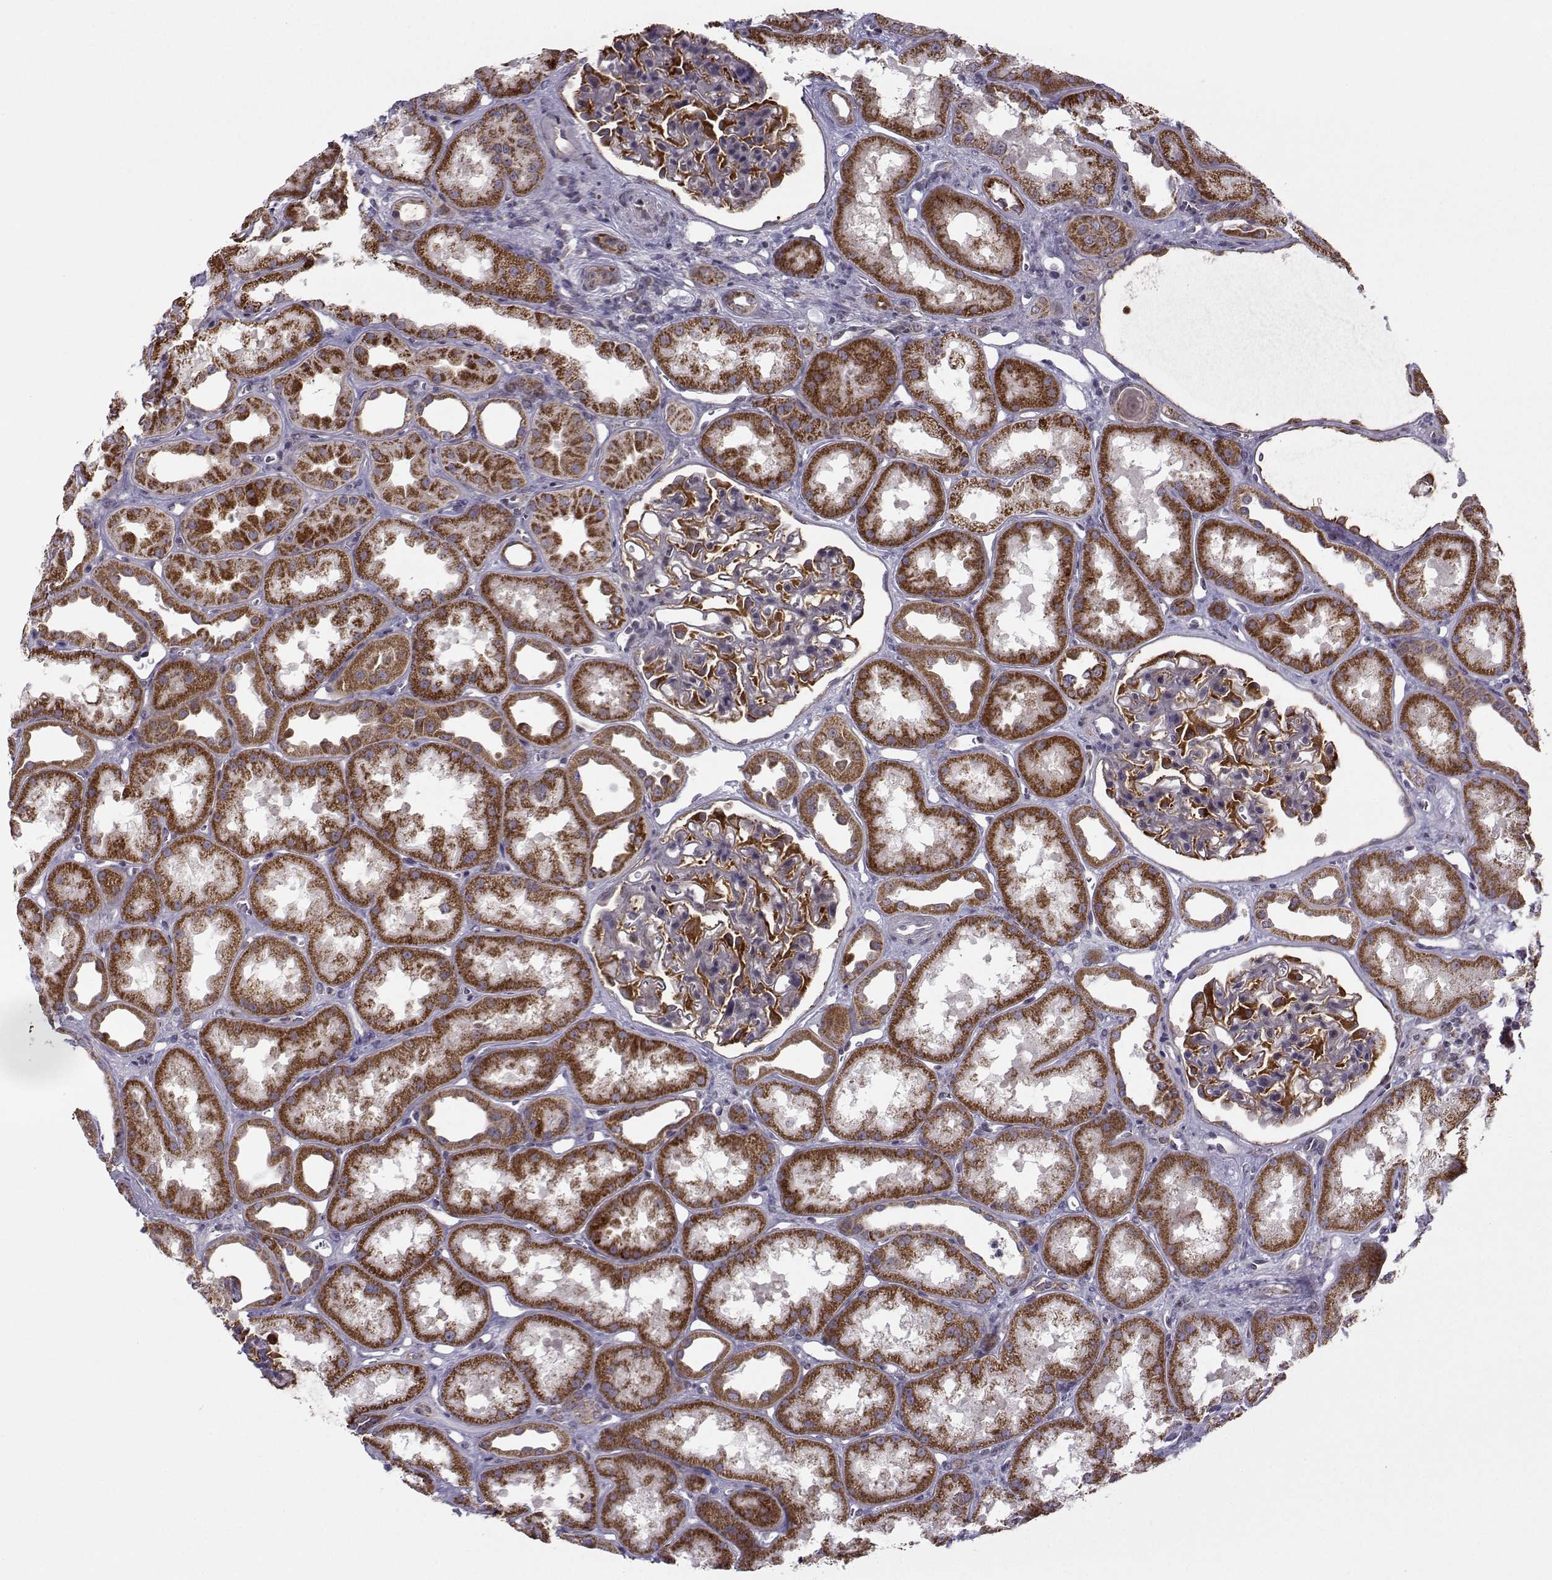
{"staining": {"intensity": "strong", "quantity": "25%-75%", "location": "cytoplasmic/membranous"}, "tissue": "kidney", "cell_type": "Cells in glomeruli", "image_type": "normal", "snomed": [{"axis": "morphology", "description": "Normal tissue, NOS"}, {"axis": "topography", "description": "Kidney"}], "caption": "A high amount of strong cytoplasmic/membranous expression is present in approximately 25%-75% of cells in glomeruli in unremarkable kidney. The staining was performed using DAB (3,3'-diaminobenzidine), with brown indicating positive protein expression. Nuclei are stained blue with hematoxylin.", "gene": "NECAB3", "patient": {"sex": "male", "age": 61}}